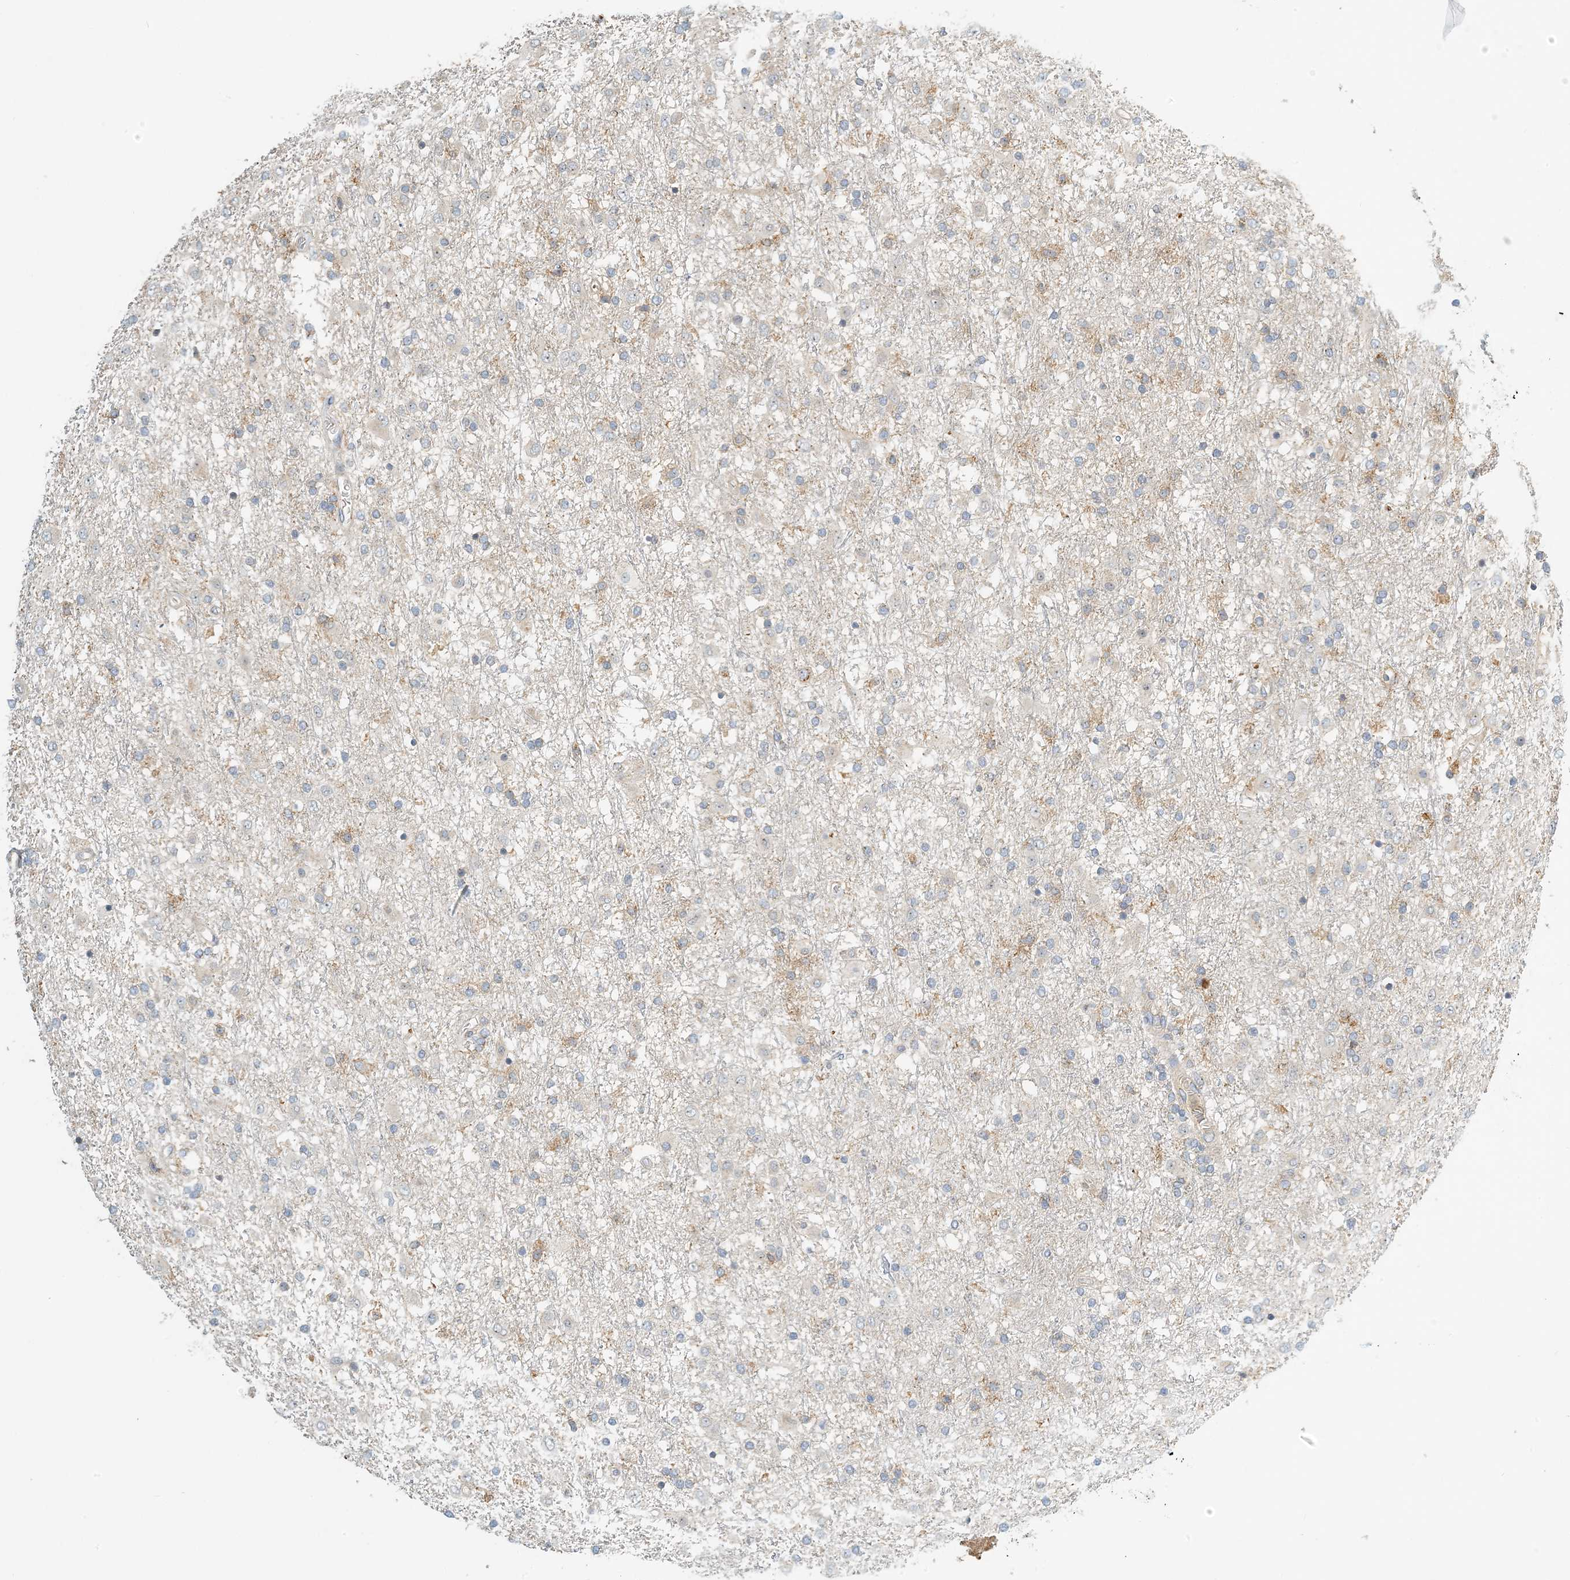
{"staining": {"intensity": "negative", "quantity": "none", "location": "none"}, "tissue": "glioma", "cell_type": "Tumor cells", "image_type": "cancer", "snomed": [{"axis": "morphology", "description": "Glioma, malignant, Low grade"}, {"axis": "topography", "description": "Brain"}], "caption": "Immunohistochemistry (IHC) image of glioma stained for a protein (brown), which demonstrates no positivity in tumor cells.", "gene": "COLEC11", "patient": {"sex": "male", "age": 65}}